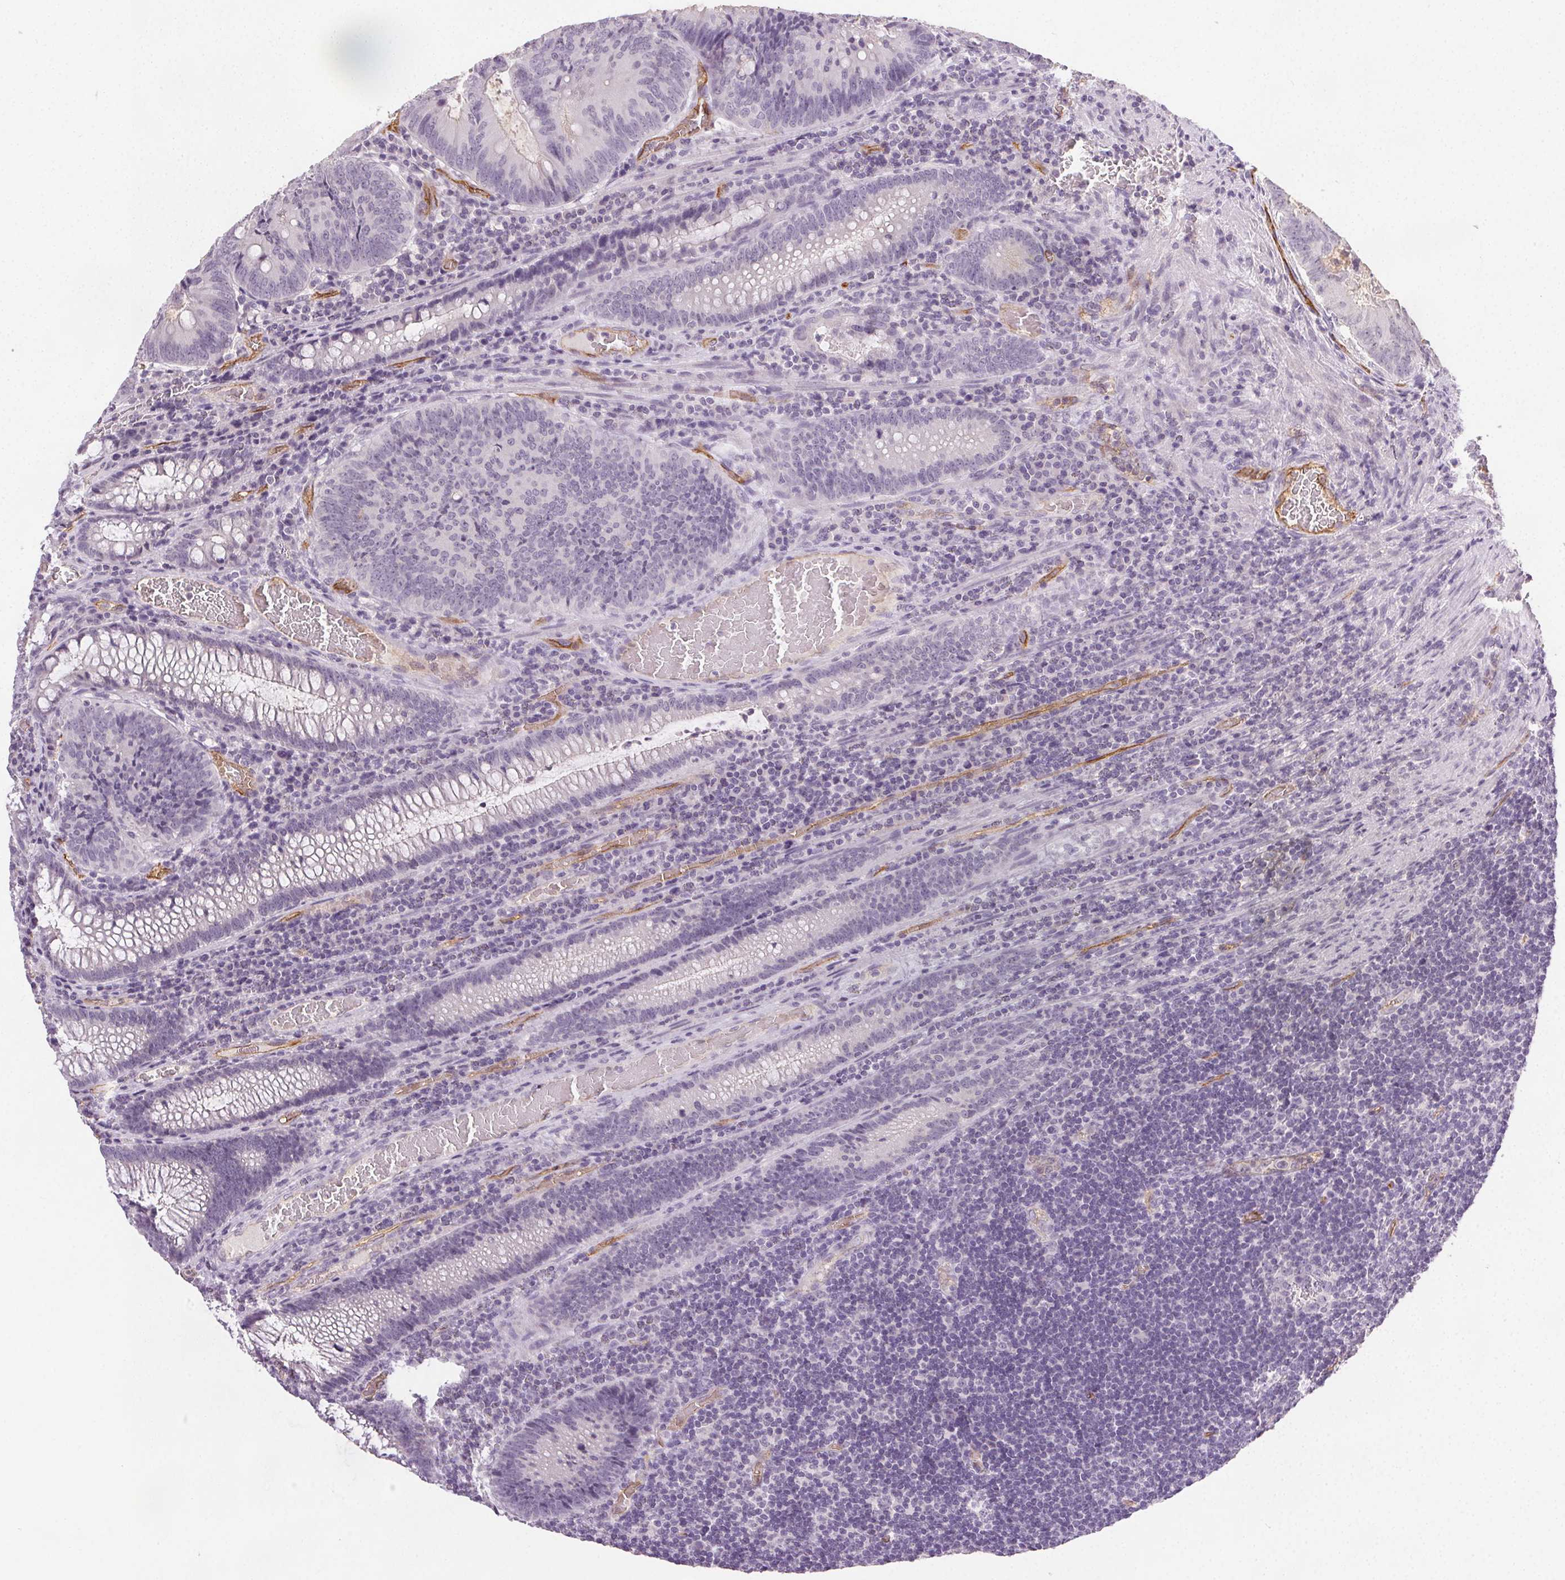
{"staining": {"intensity": "negative", "quantity": "none", "location": "none"}, "tissue": "colorectal cancer", "cell_type": "Tumor cells", "image_type": "cancer", "snomed": [{"axis": "morphology", "description": "Adenocarcinoma, NOS"}, {"axis": "topography", "description": "Colon"}], "caption": "Immunohistochemical staining of colorectal cancer (adenocarcinoma) exhibits no significant expression in tumor cells. Brightfield microscopy of IHC stained with DAB (brown) and hematoxylin (blue), captured at high magnification.", "gene": "PODXL", "patient": {"sex": "male", "age": 67}}